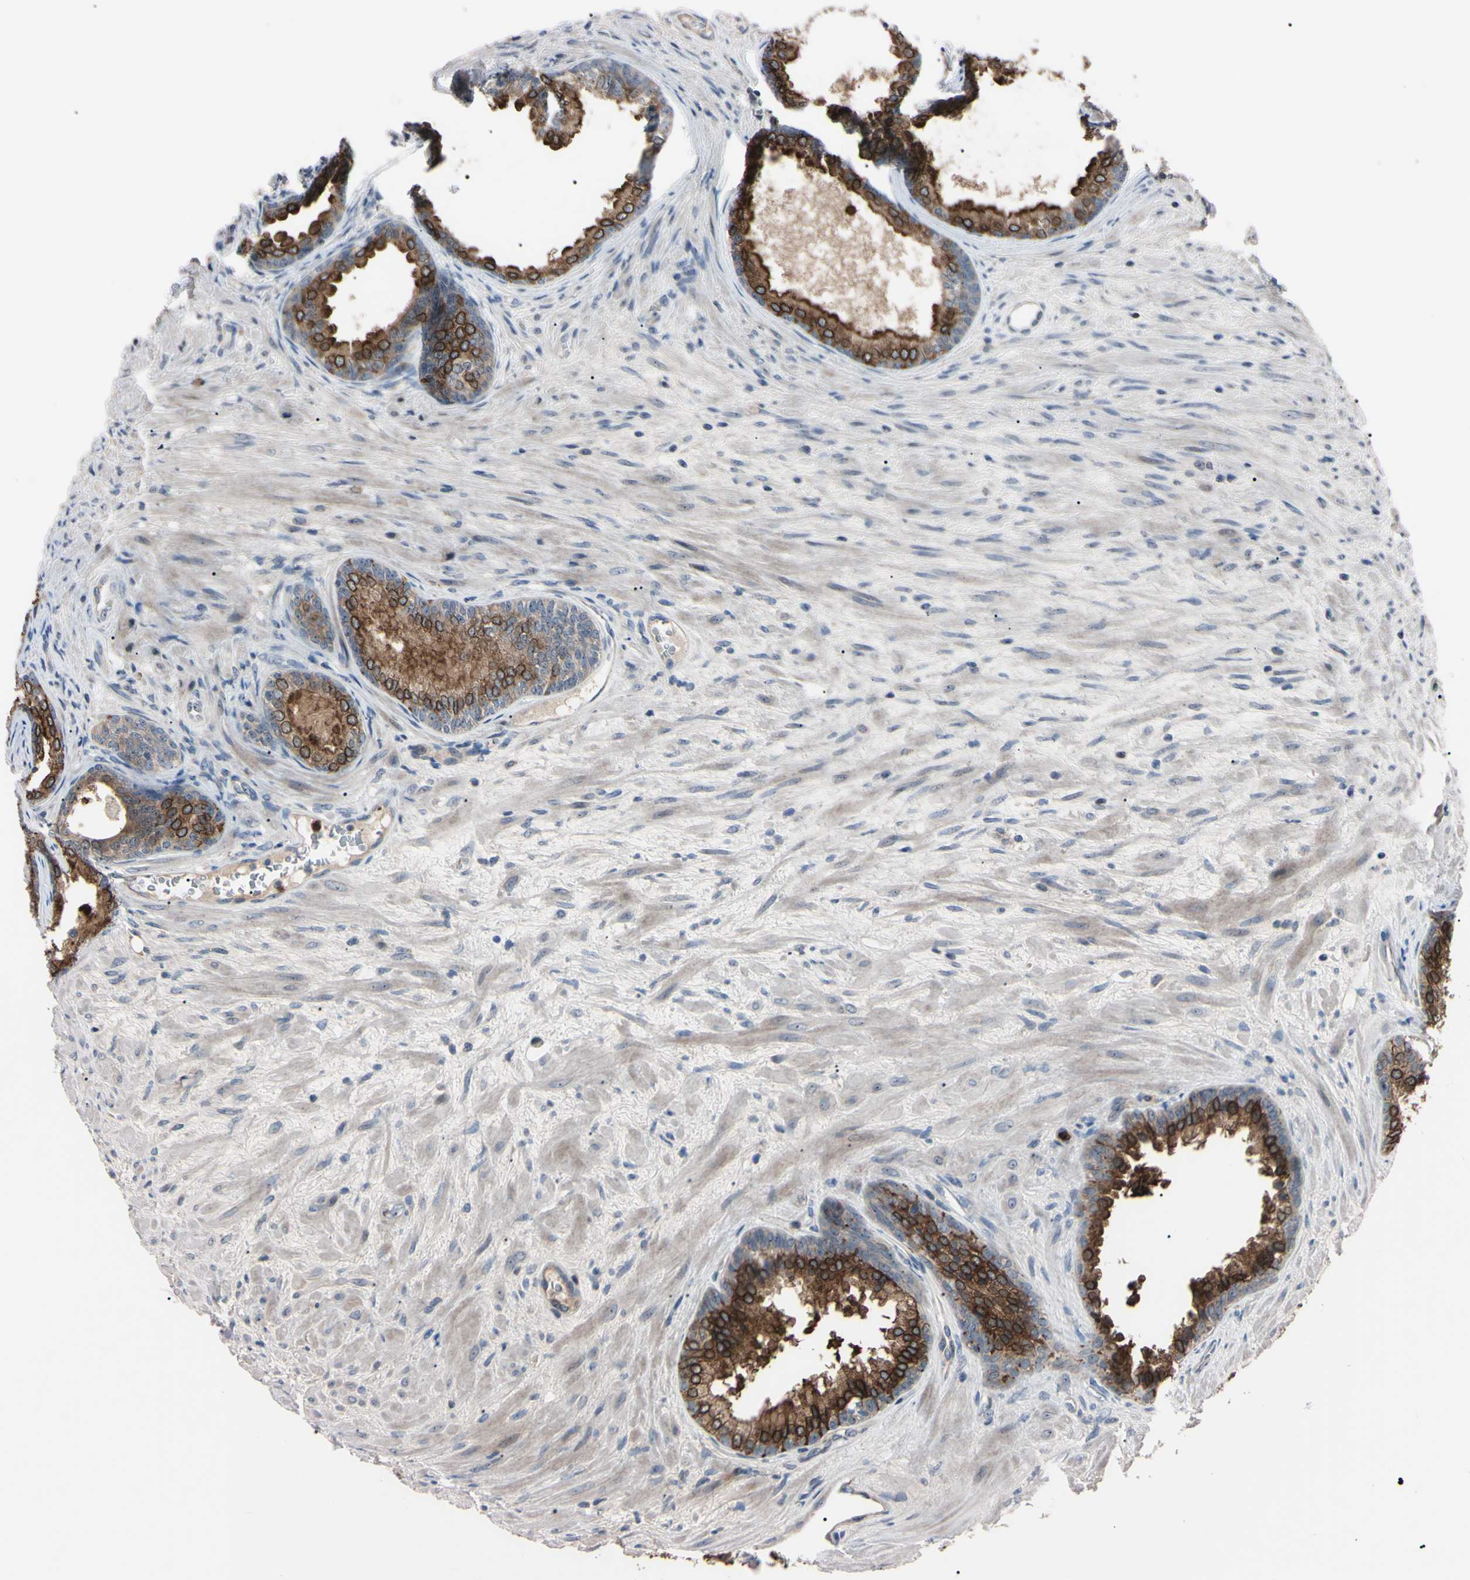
{"staining": {"intensity": "moderate", "quantity": ">75%", "location": "cytoplasmic/membranous,nuclear"}, "tissue": "prostate", "cell_type": "Glandular cells", "image_type": "normal", "snomed": [{"axis": "morphology", "description": "Normal tissue, NOS"}, {"axis": "topography", "description": "Prostate"}], "caption": "Moderate cytoplasmic/membranous,nuclear expression for a protein is seen in about >75% of glandular cells of unremarkable prostate using immunohistochemistry.", "gene": "TRAF5", "patient": {"sex": "male", "age": 76}}